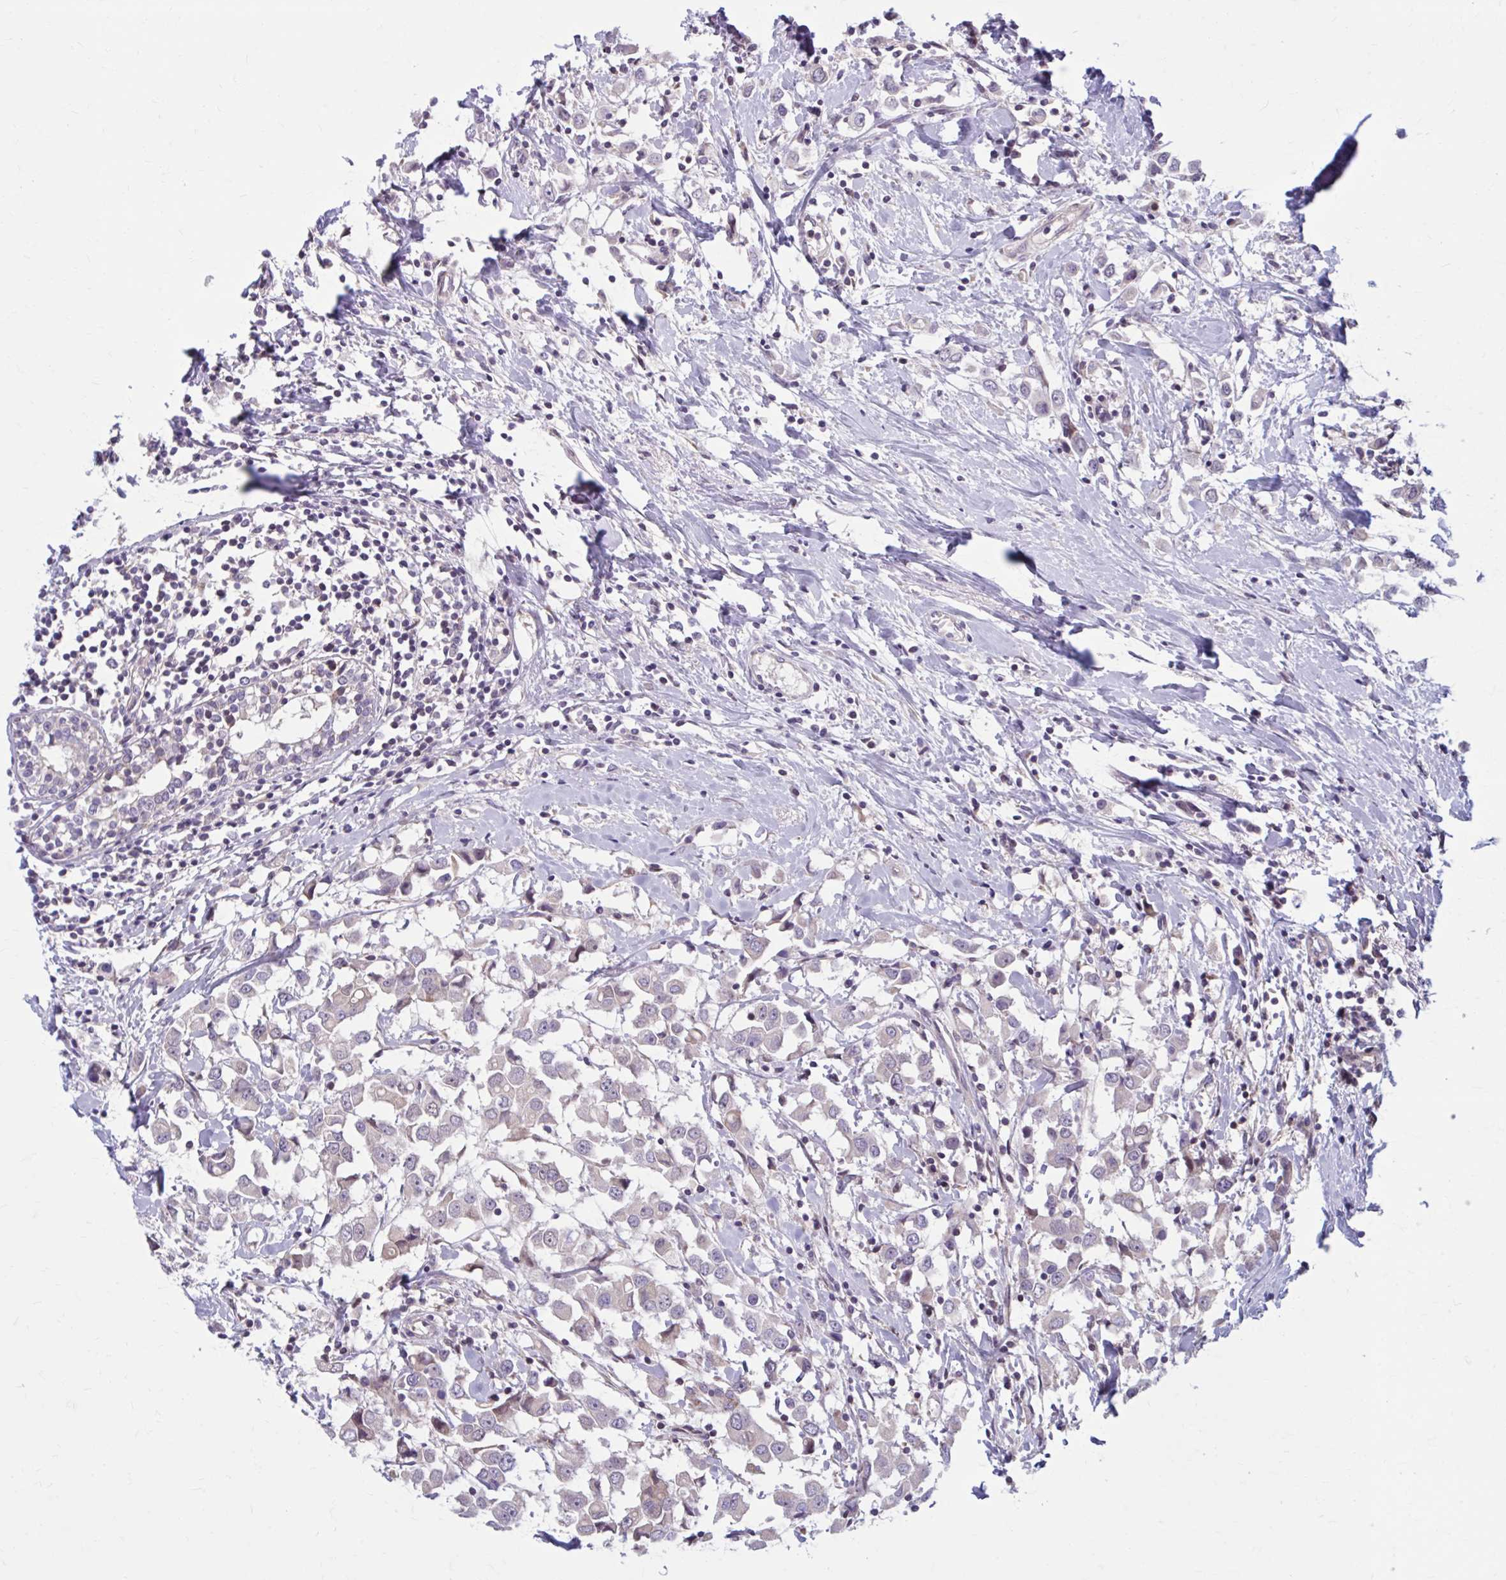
{"staining": {"intensity": "weak", "quantity": "<25%", "location": "cytoplasmic/membranous"}, "tissue": "breast cancer", "cell_type": "Tumor cells", "image_type": "cancer", "snomed": [{"axis": "morphology", "description": "Duct carcinoma"}, {"axis": "topography", "description": "Breast"}], "caption": "There is no significant staining in tumor cells of breast cancer (intraductal carcinoma). The staining was performed using DAB to visualize the protein expression in brown, while the nuclei were stained in blue with hematoxylin (Magnification: 20x).", "gene": "CHST3", "patient": {"sex": "female", "age": 61}}